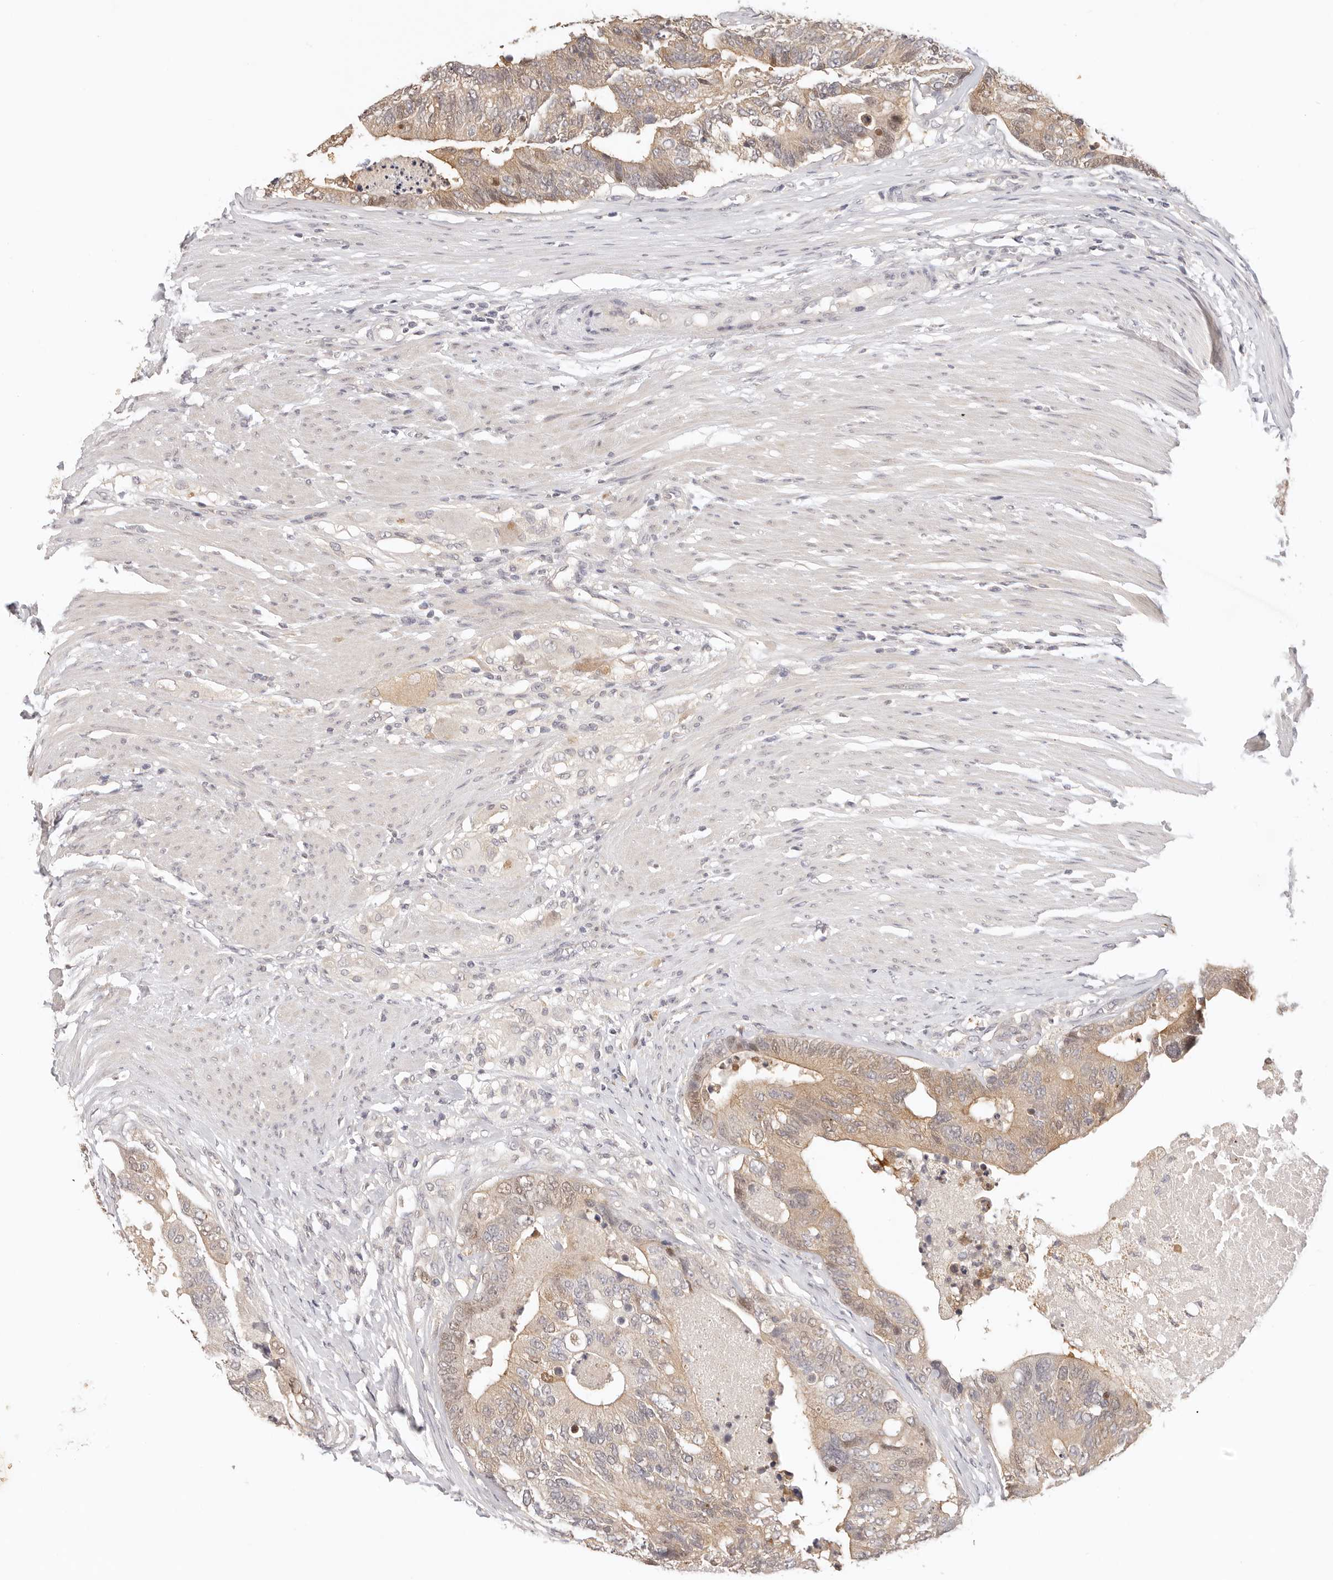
{"staining": {"intensity": "weak", "quantity": ">75%", "location": "cytoplasmic/membranous"}, "tissue": "colorectal cancer", "cell_type": "Tumor cells", "image_type": "cancer", "snomed": [{"axis": "morphology", "description": "Adenocarcinoma, NOS"}, {"axis": "topography", "description": "Colon"}], "caption": "Colorectal cancer (adenocarcinoma) stained for a protein (brown) shows weak cytoplasmic/membranous positive expression in about >75% of tumor cells.", "gene": "GGPS1", "patient": {"sex": "female", "age": 67}}